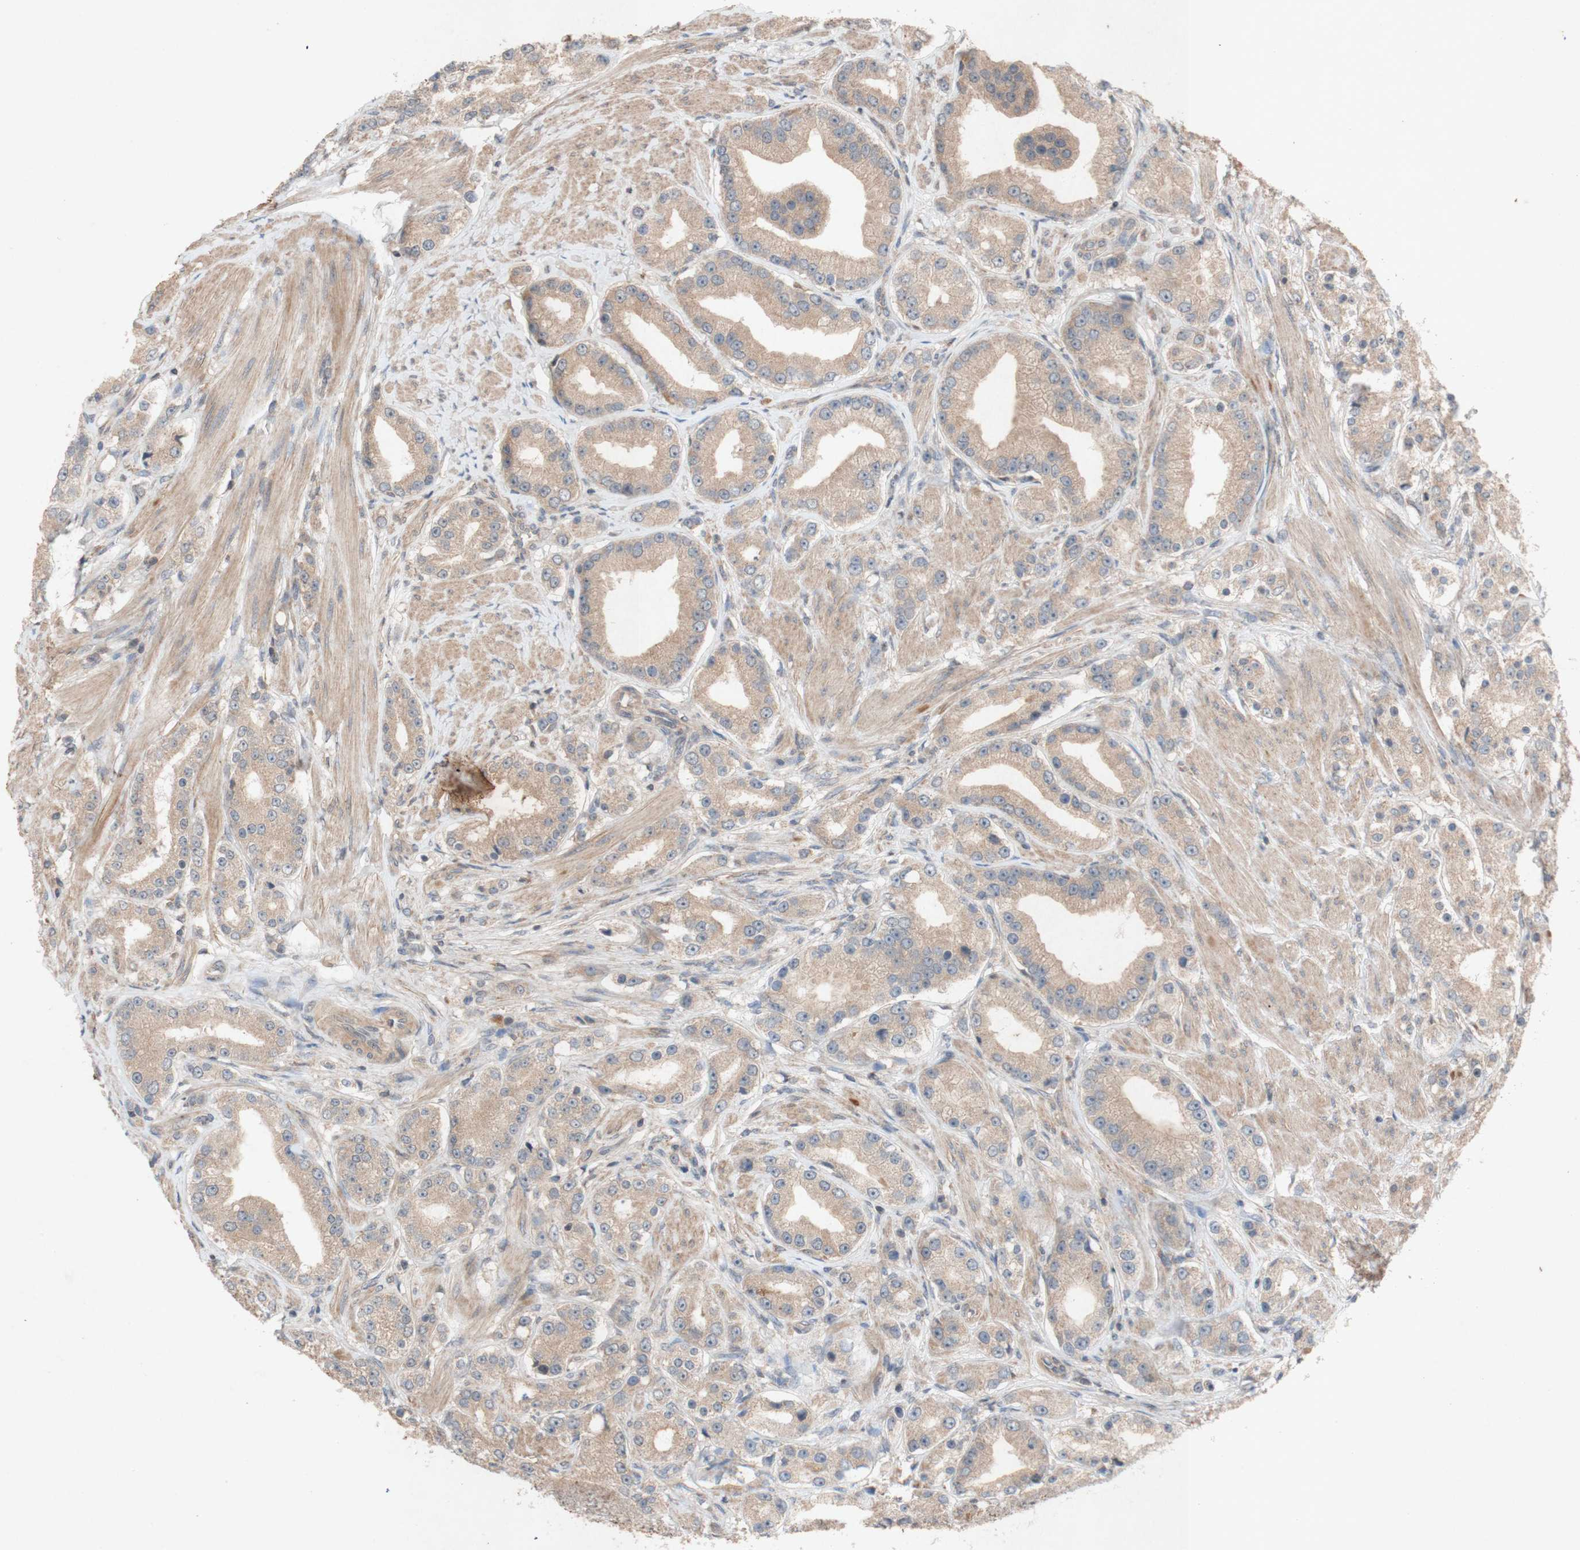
{"staining": {"intensity": "weak", "quantity": ">75%", "location": "cytoplasmic/membranous"}, "tissue": "prostate cancer", "cell_type": "Tumor cells", "image_type": "cancer", "snomed": [{"axis": "morphology", "description": "Adenocarcinoma, Low grade"}, {"axis": "topography", "description": "Prostate"}], "caption": "This is a micrograph of immunohistochemistry staining of prostate low-grade adenocarcinoma, which shows weak staining in the cytoplasmic/membranous of tumor cells.", "gene": "ATP6V1F", "patient": {"sex": "male", "age": 63}}